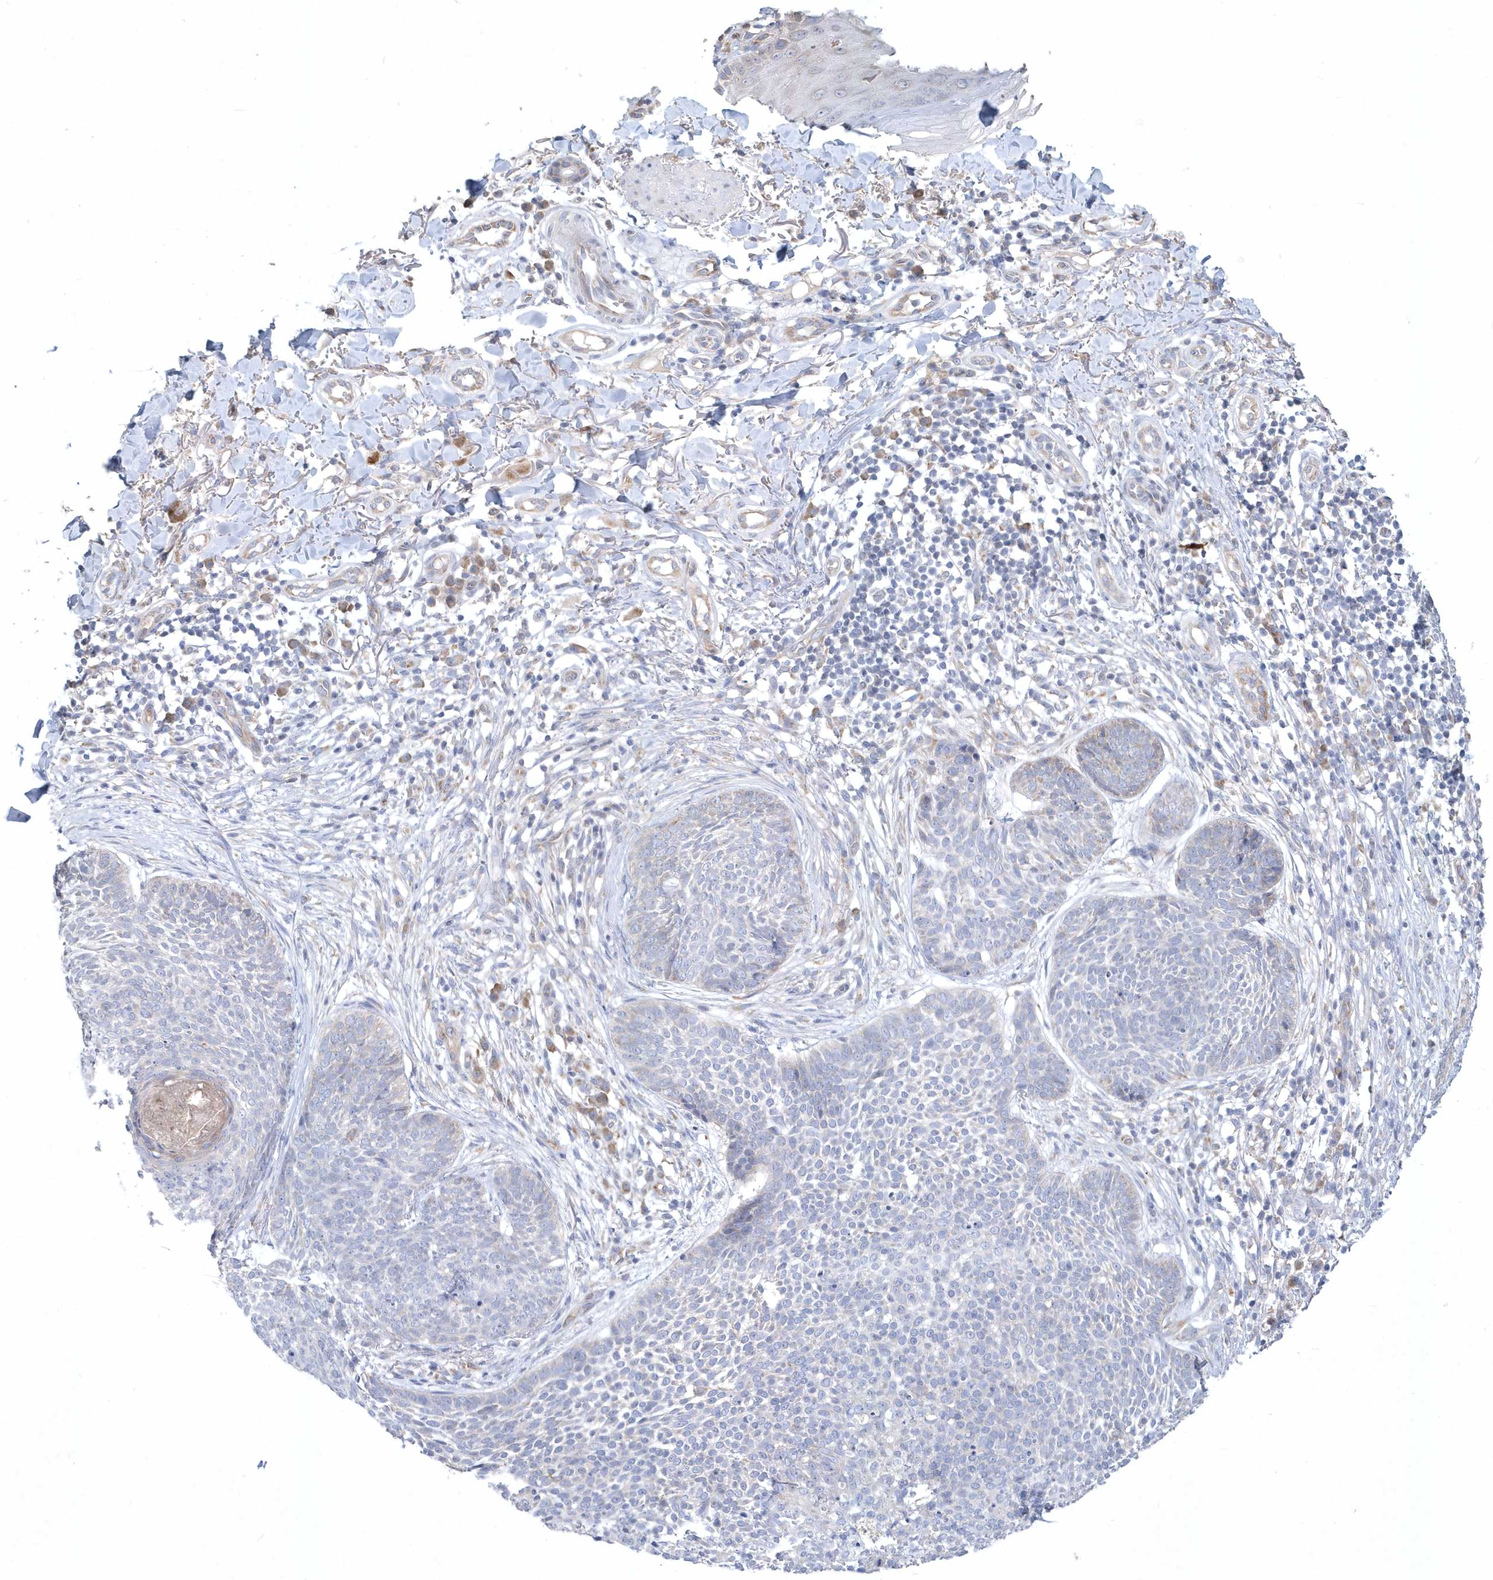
{"staining": {"intensity": "negative", "quantity": "none", "location": "none"}, "tissue": "skin cancer", "cell_type": "Tumor cells", "image_type": "cancer", "snomed": [{"axis": "morphology", "description": "Basal cell carcinoma"}, {"axis": "topography", "description": "Skin"}], "caption": "Tumor cells show no significant staining in basal cell carcinoma (skin). (Stains: DAB (3,3'-diaminobenzidine) immunohistochemistry with hematoxylin counter stain, Microscopy: brightfield microscopy at high magnification).", "gene": "DGAT1", "patient": {"sex": "female", "age": 64}}